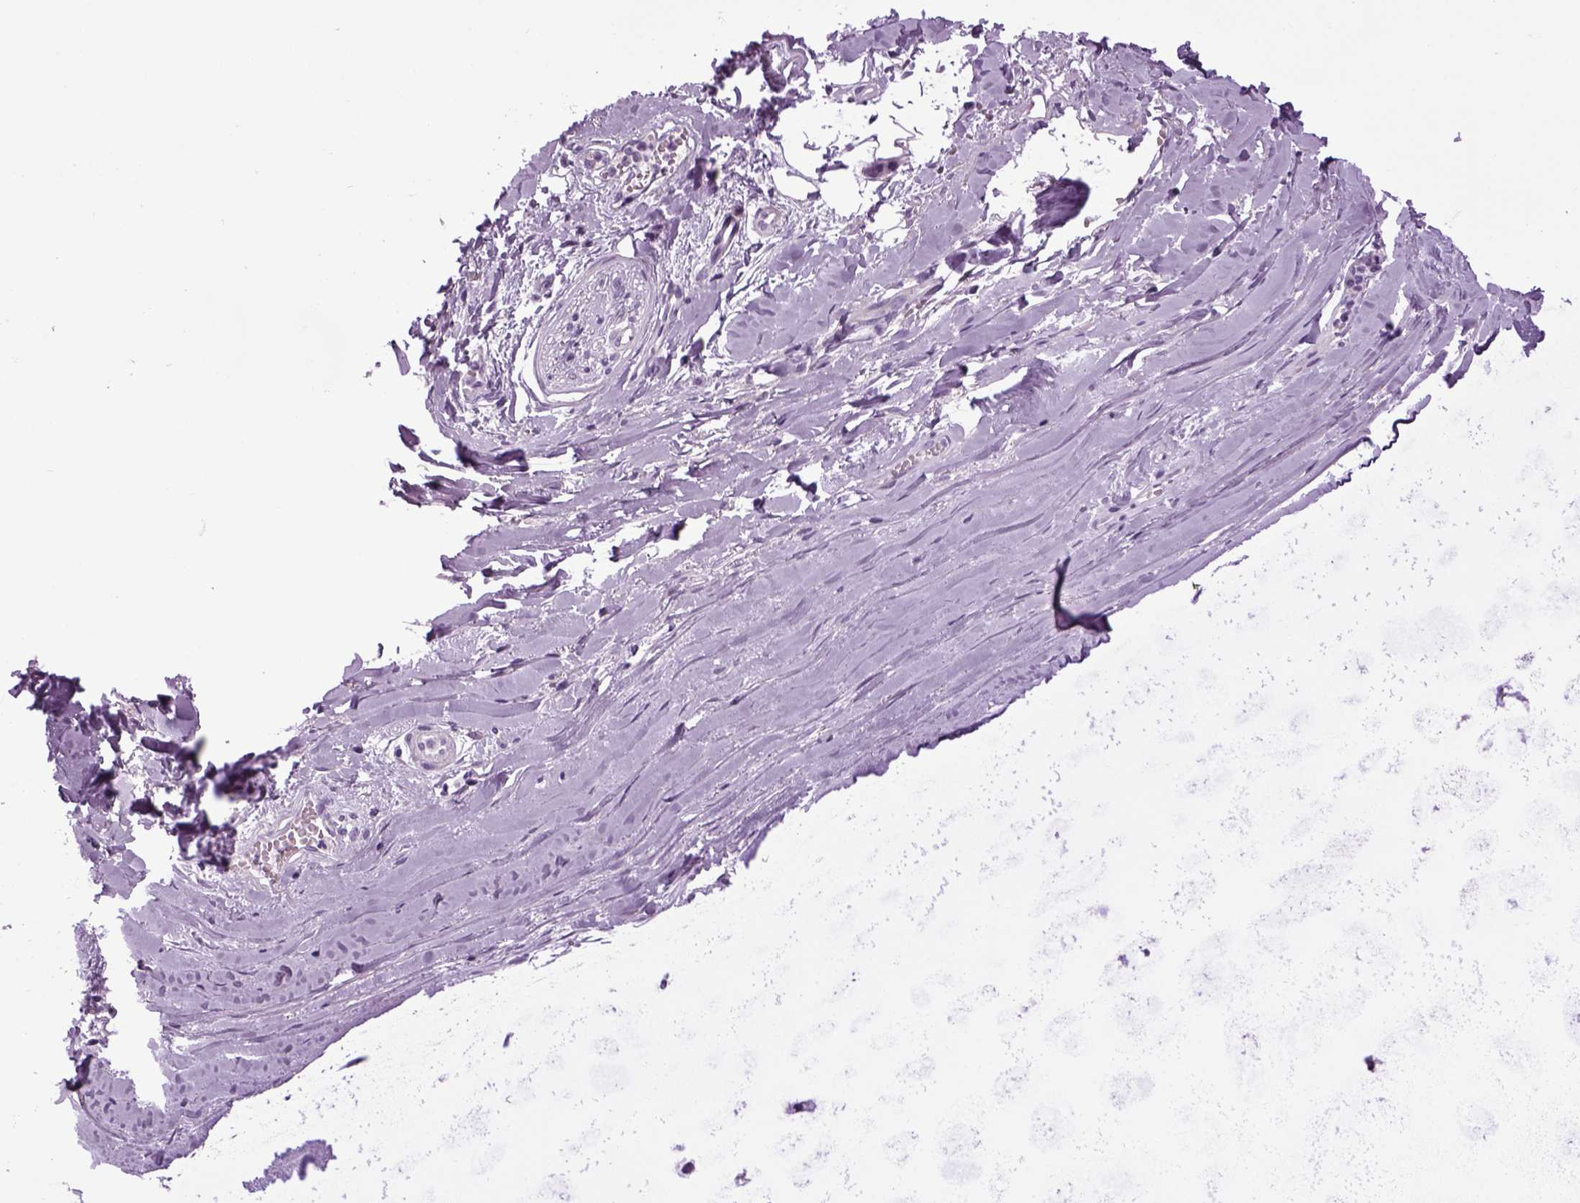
{"staining": {"intensity": "negative", "quantity": "none", "location": "none"}, "tissue": "soft tissue", "cell_type": "Fibroblasts", "image_type": "normal", "snomed": [{"axis": "morphology", "description": "Normal tissue, NOS"}, {"axis": "topography", "description": "Cartilage tissue"}, {"axis": "topography", "description": "Nasopharynx"}, {"axis": "topography", "description": "Thyroid gland"}], "caption": "IHC histopathology image of normal soft tissue stained for a protein (brown), which demonstrates no positivity in fibroblasts.", "gene": "HMCN2", "patient": {"sex": "male", "age": 63}}